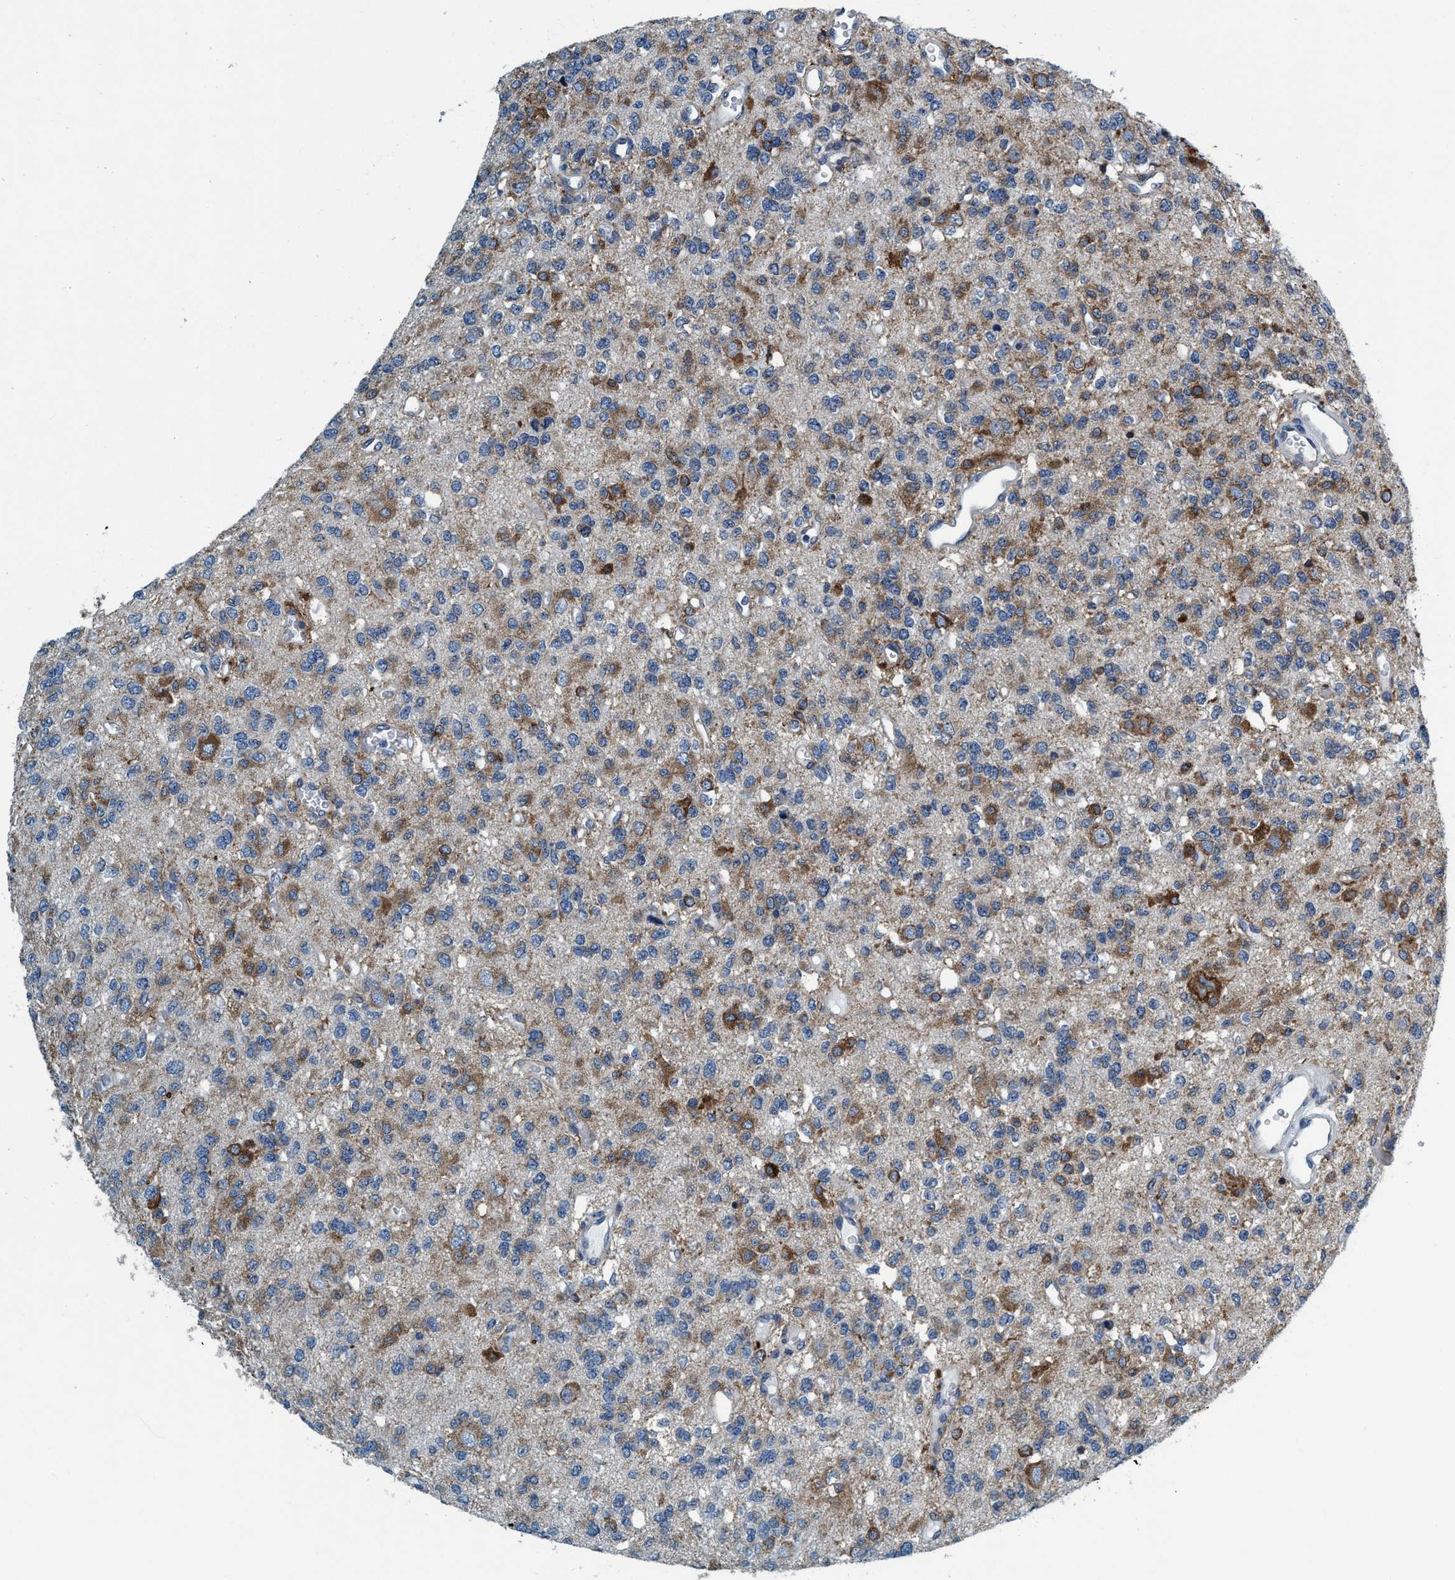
{"staining": {"intensity": "moderate", "quantity": "<25%", "location": "cytoplasmic/membranous"}, "tissue": "glioma", "cell_type": "Tumor cells", "image_type": "cancer", "snomed": [{"axis": "morphology", "description": "Glioma, malignant, Low grade"}, {"axis": "topography", "description": "Brain"}], "caption": "IHC (DAB) staining of human malignant glioma (low-grade) demonstrates moderate cytoplasmic/membranous protein positivity in about <25% of tumor cells. (DAB = brown stain, brightfield microscopy at high magnification).", "gene": "ARMC9", "patient": {"sex": "male", "age": 38}}